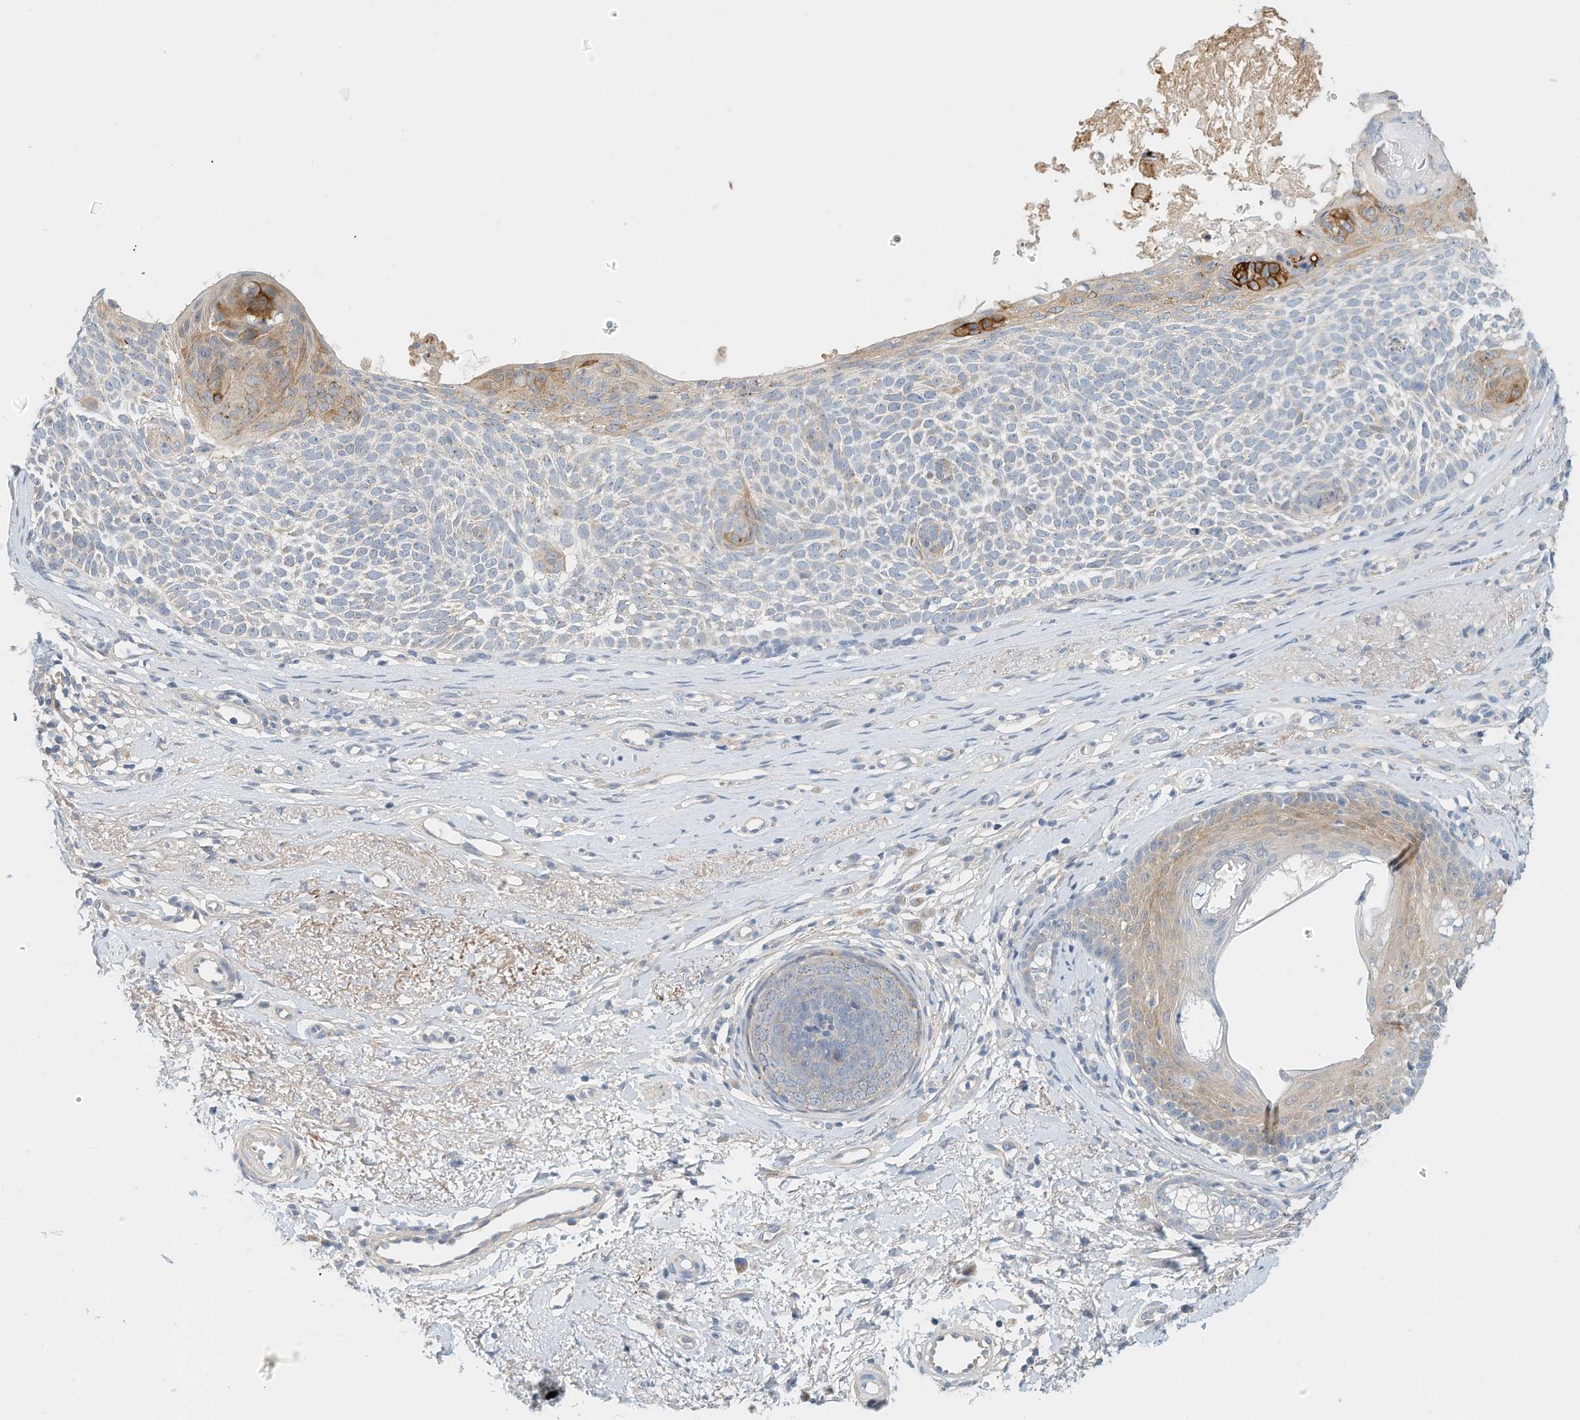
{"staining": {"intensity": "strong", "quantity": "<25%", "location": "cytoplasmic/membranous"}, "tissue": "skin cancer", "cell_type": "Tumor cells", "image_type": "cancer", "snomed": [{"axis": "morphology", "description": "Basal cell carcinoma"}, {"axis": "topography", "description": "Skin"}], "caption": "Skin basal cell carcinoma stained with DAB immunohistochemistry shows medium levels of strong cytoplasmic/membranous positivity in about <25% of tumor cells. Nuclei are stained in blue.", "gene": "ARHGAP28", "patient": {"sex": "female", "age": 81}}